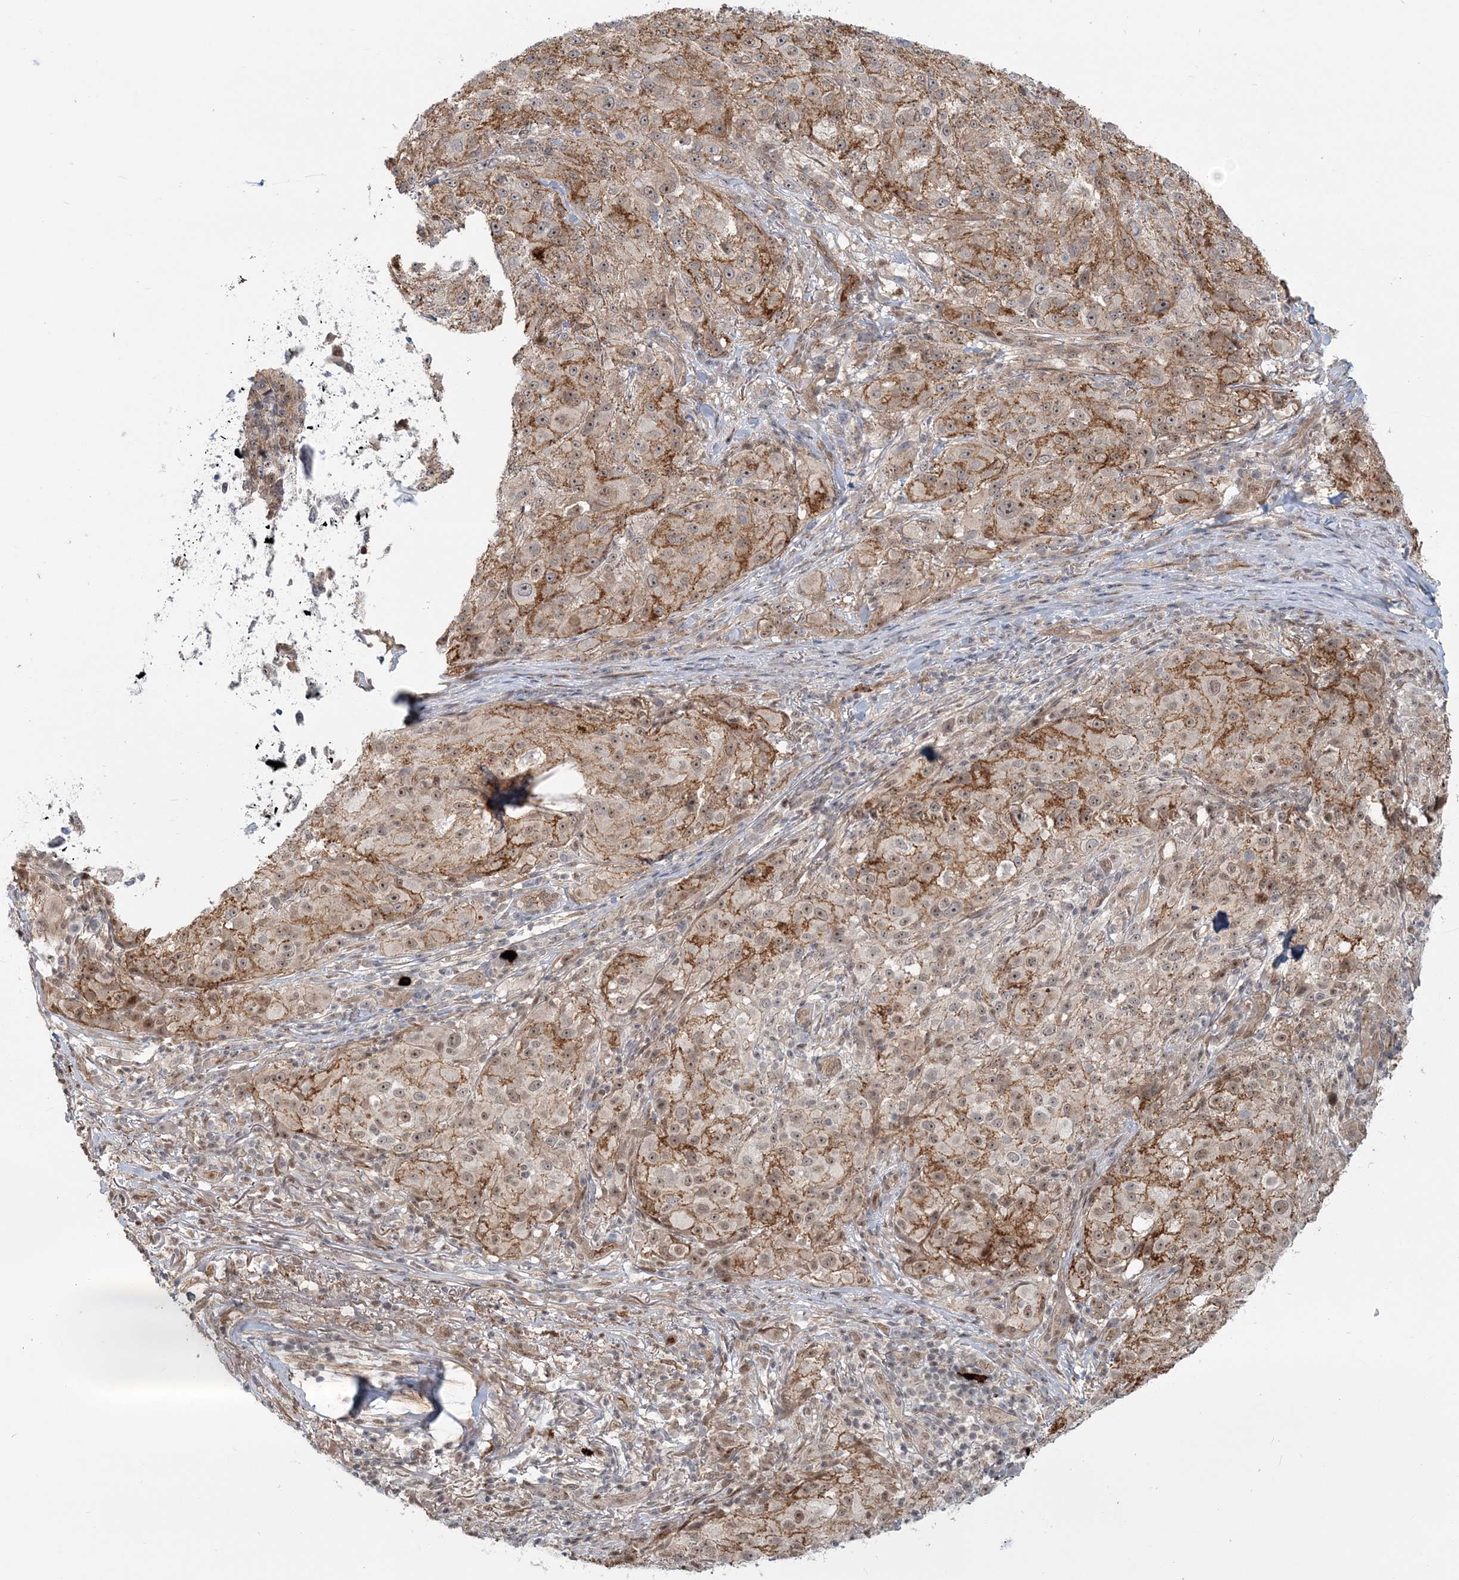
{"staining": {"intensity": "moderate", "quantity": "25%-75%", "location": "cytoplasmic/membranous,nuclear"}, "tissue": "melanoma", "cell_type": "Tumor cells", "image_type": "cancer", "snomed": [{"axis": "morphology", "description": "Necrosis, NOS"}, {"axis": "morphology", "description": "Malignant melanoma, NOS"}, {"axis": "topography", "description": "Skin"}], "caption": "An immunohistochemistry micrograph of neoplastic tissue is shown. Protein staining in brown shows moderate cytoplasmic/membranous and nuclear positivity in melanoma within tumor cells.", "gene": "SH3PXD2A", "patient": {"sex": "female", "age": 87}}